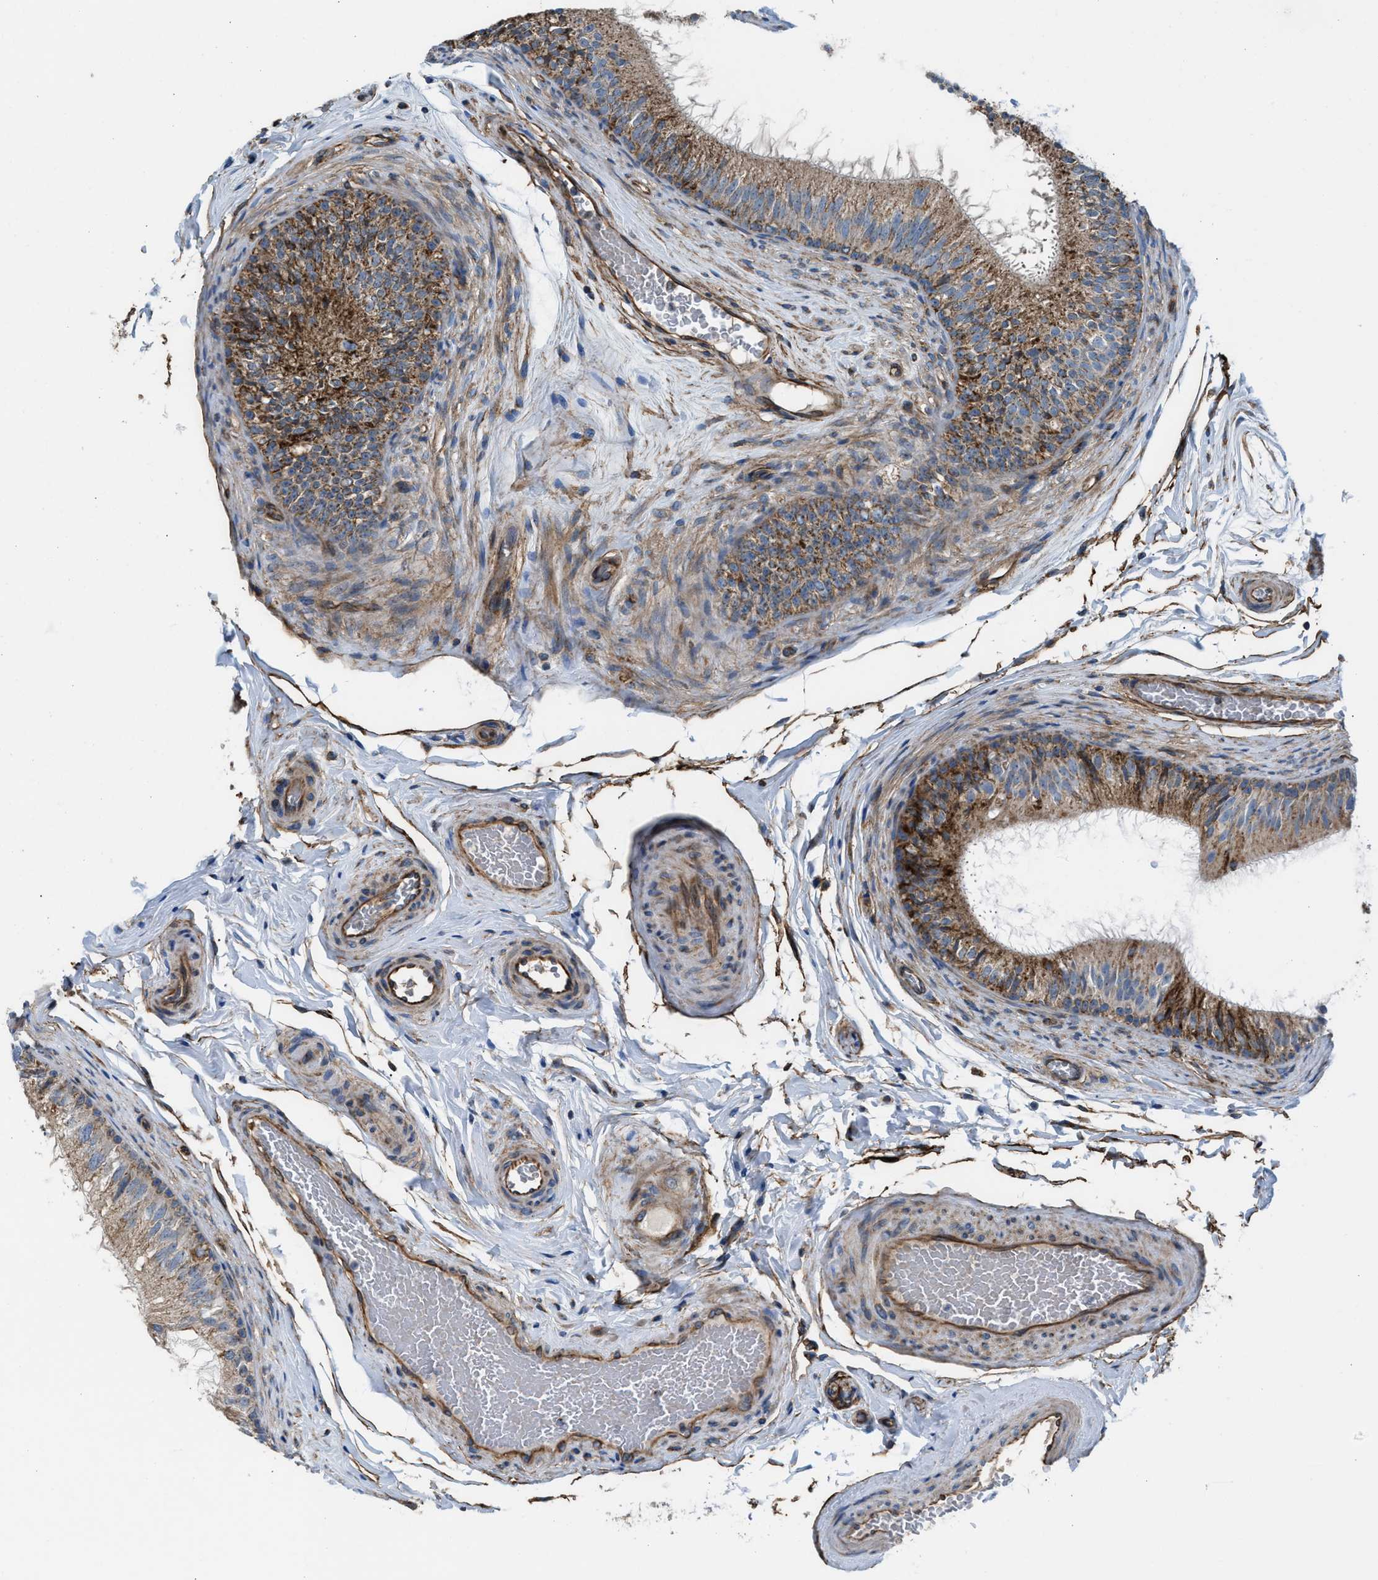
{"staining": {"intensity": "moderate", "quantity": ">75%", "location": "cytoplasmic/membranous"}, "tissue": "epididymis", "cell_type": "Glandular cells", "image_type": "normal", "snomed": [{"axis": "morphology", "description": "Normal tissue, NOS"}, {"axis": "topography", "description": "Testis"}, {"axis": "topography", "description": "Epididymis"}], "caption": "High-power microscopy captured an IHC micrograph of normal epididymis, revealing moderate cytoplasmic/membranous positivity in approximately >75% of glandular cells.", "gene": "SLC10A3", "patient": {"sex": "male", "age": 36}}